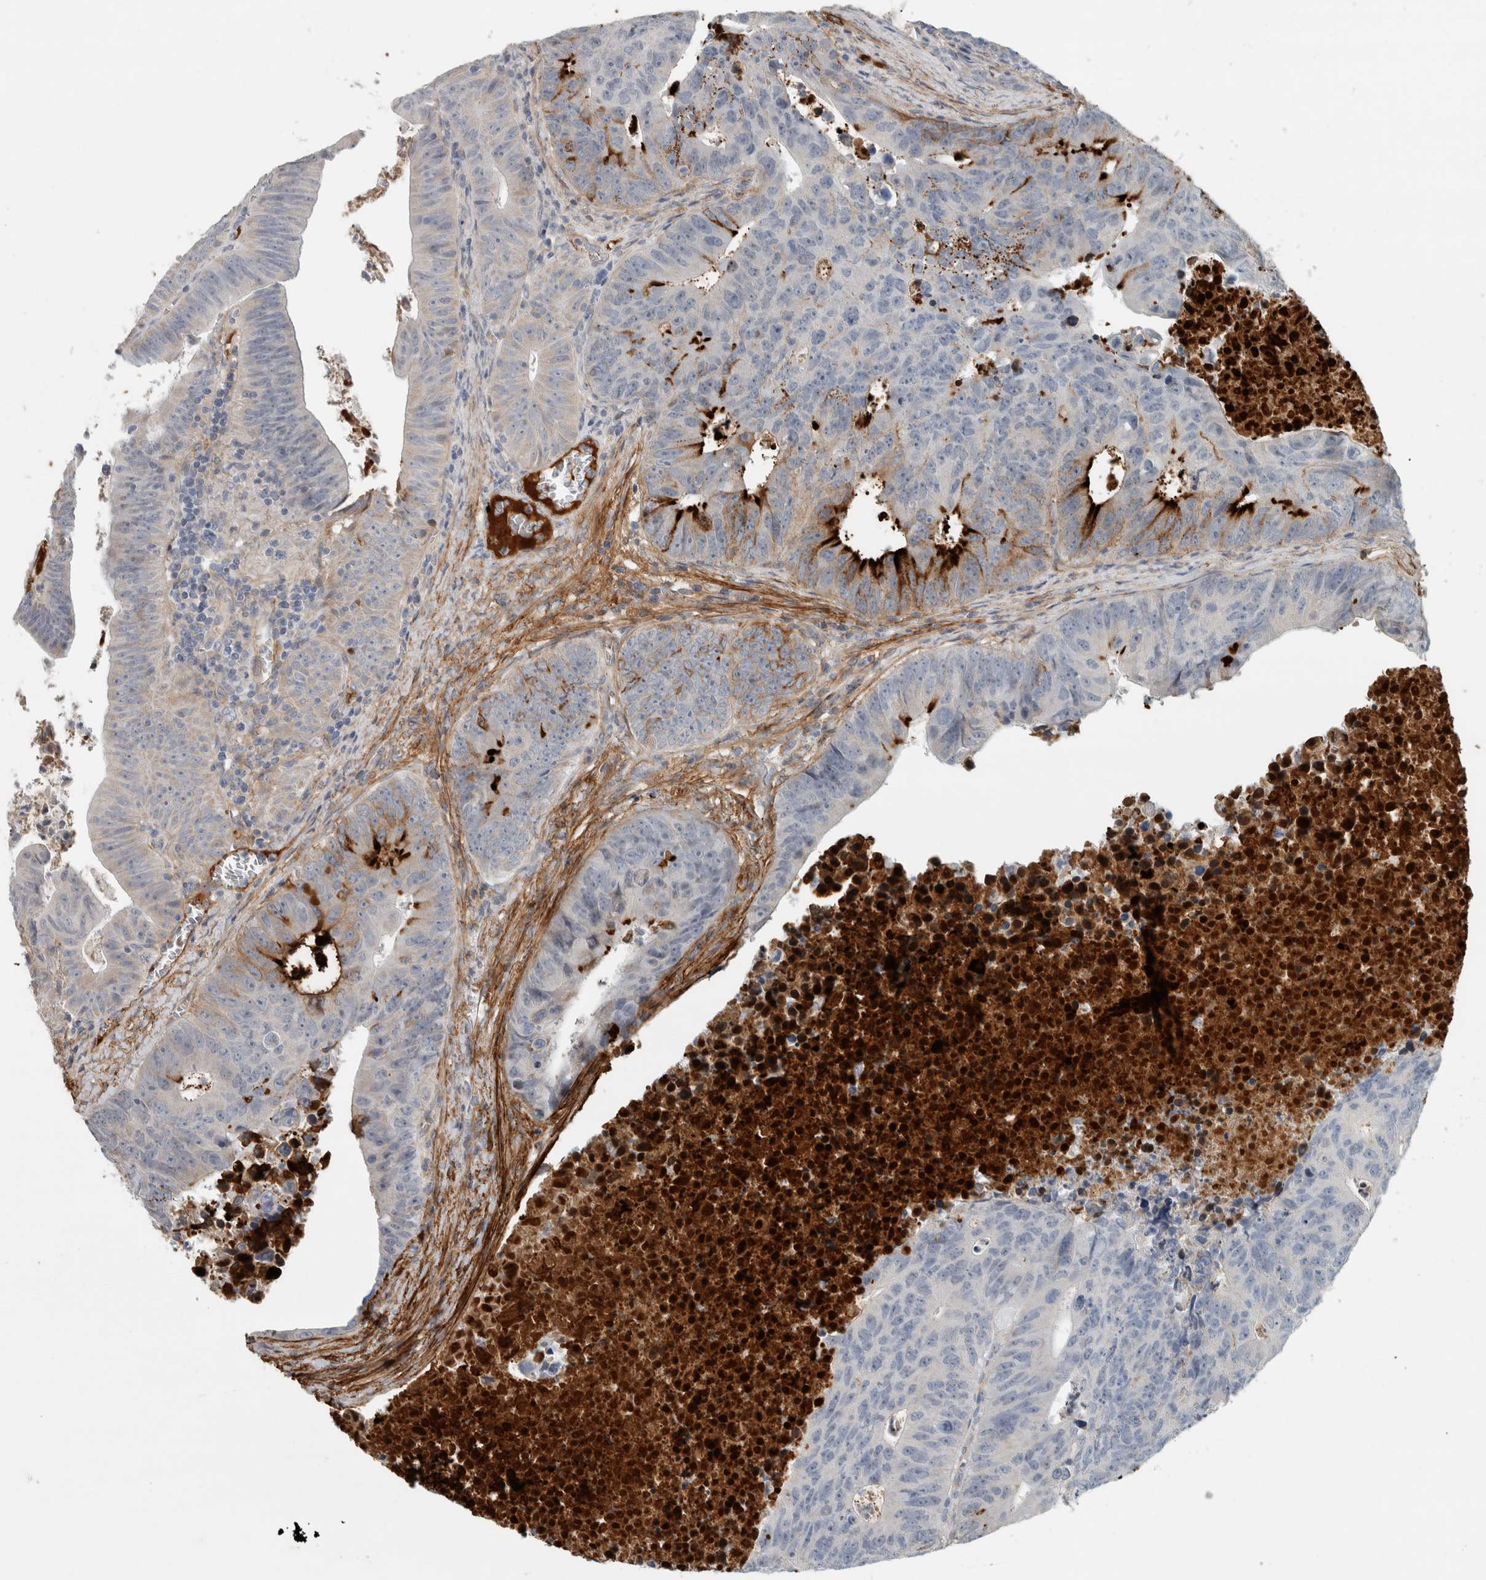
{"staining": {"intensity": "moderate", "quantity": "<25%", "location": "cytoplasmic/membranous"}, "tissue": "colorectal cancer", "cell_type": "Tumor cells", "image_type": "cancer", "snomed": [{"axis": "morphology", "description": "Adenocarcinoma, NOS"}, {"axis": "topography", "description": "Colon"}], "caption": "Colorectal adenocarcinoma stained with immunohistochemistry displays moderate cytoplasmic/membranous expression in approximately <25% of tumor cells.", "gene": "FN1", "patient": {"sex": "male", "age": 87}}